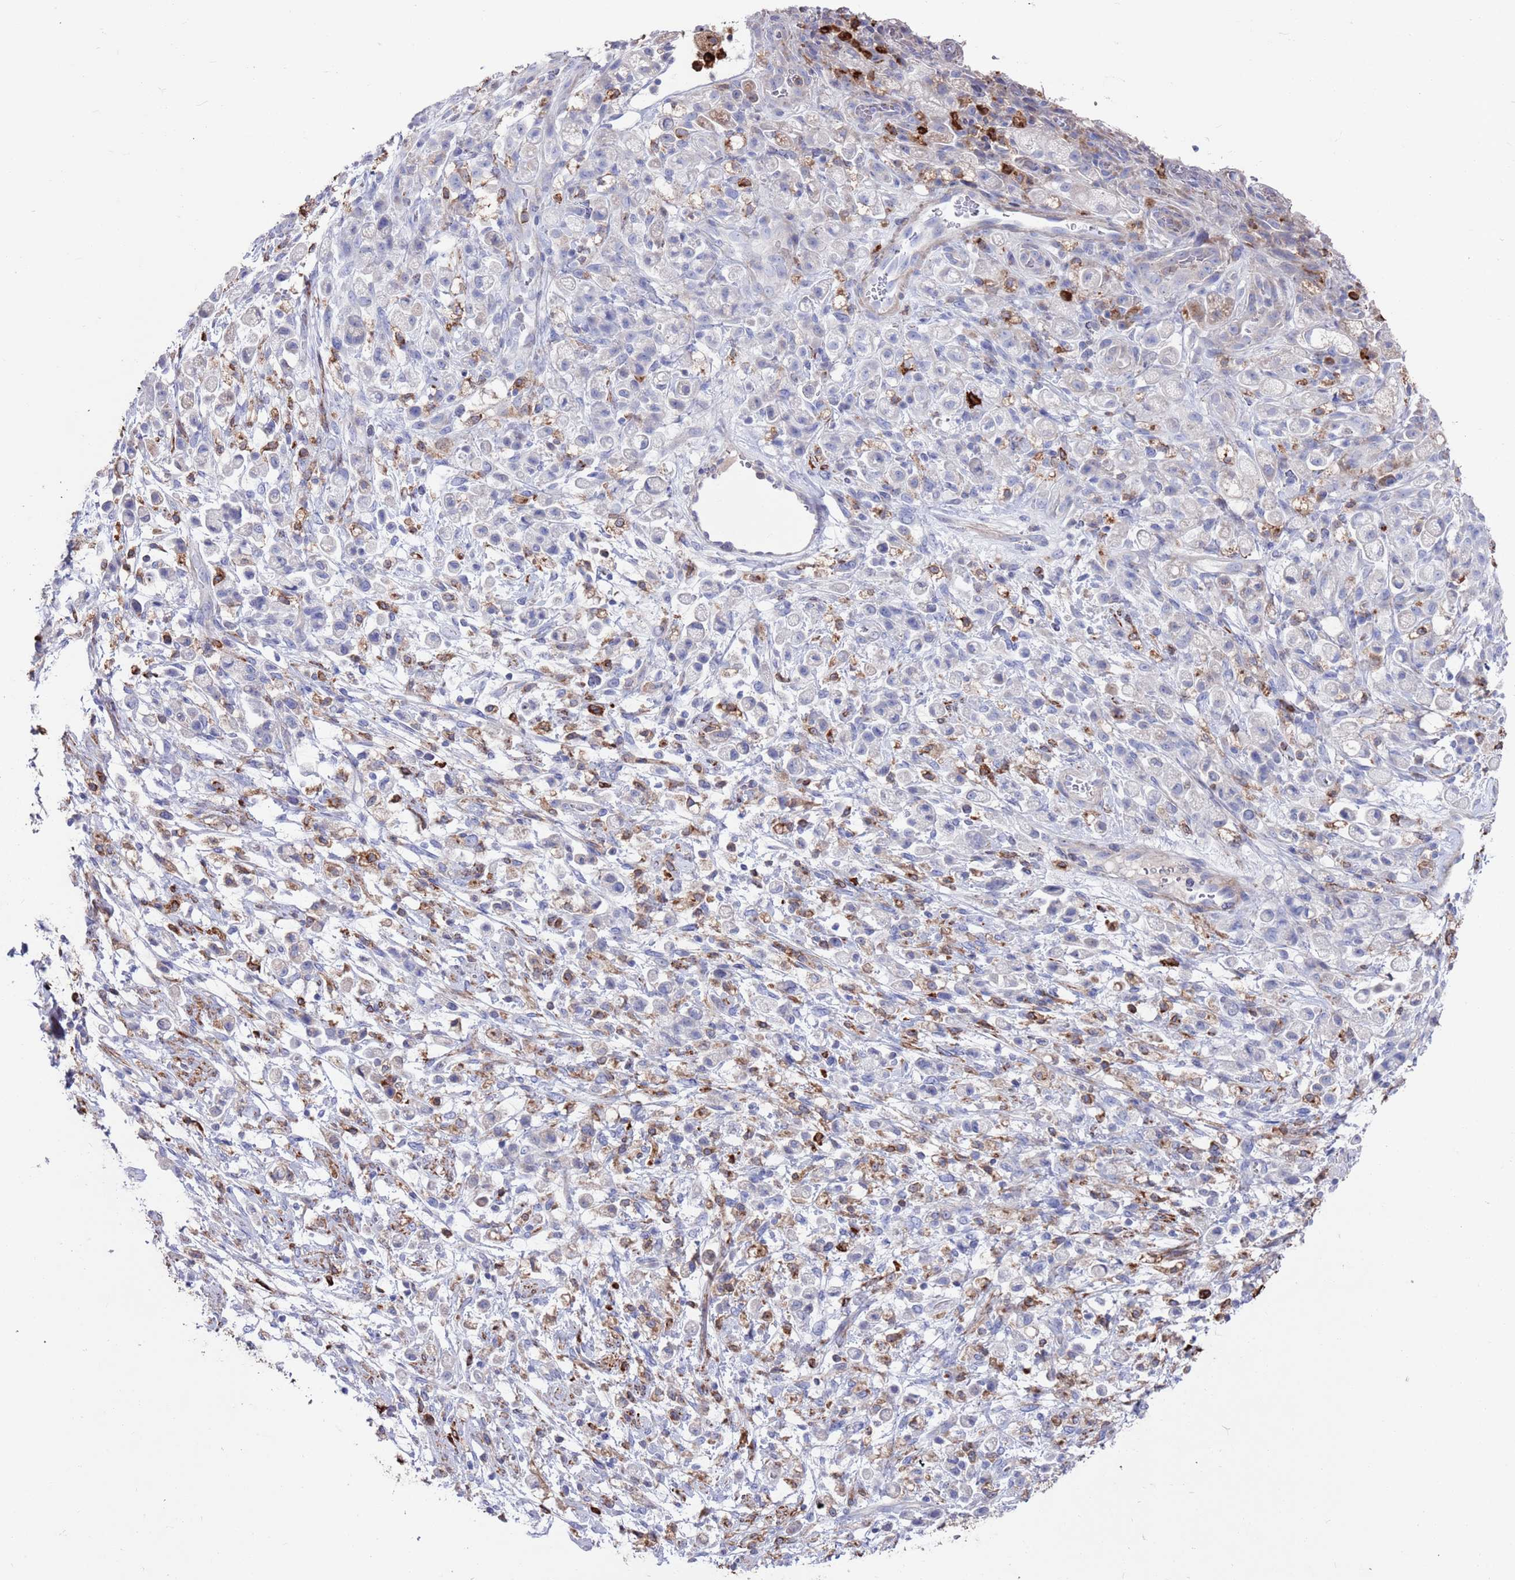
{"staining": {"intensity": "negative", "quantity": "none", "location": "none"}, "tissue": "stomach cancer", "cell_type": "Tumor cells", "image_type": "cancer", "snomed": [{"axis": "morphology", "description": "Adenocarcinoma, NOS"}, {"axis": "topography", "description": "Stomach"}], "caption": "Immunohistochemistry micrograph of human stomach cancer stained for a protein (brown), which reveals no expression in tumor cells. (Immunohistochemistry (ihc), brightfield microscopy, high magnification).", "gene": "GREB1L", "patient": {"sex": "female", "age": 60}}